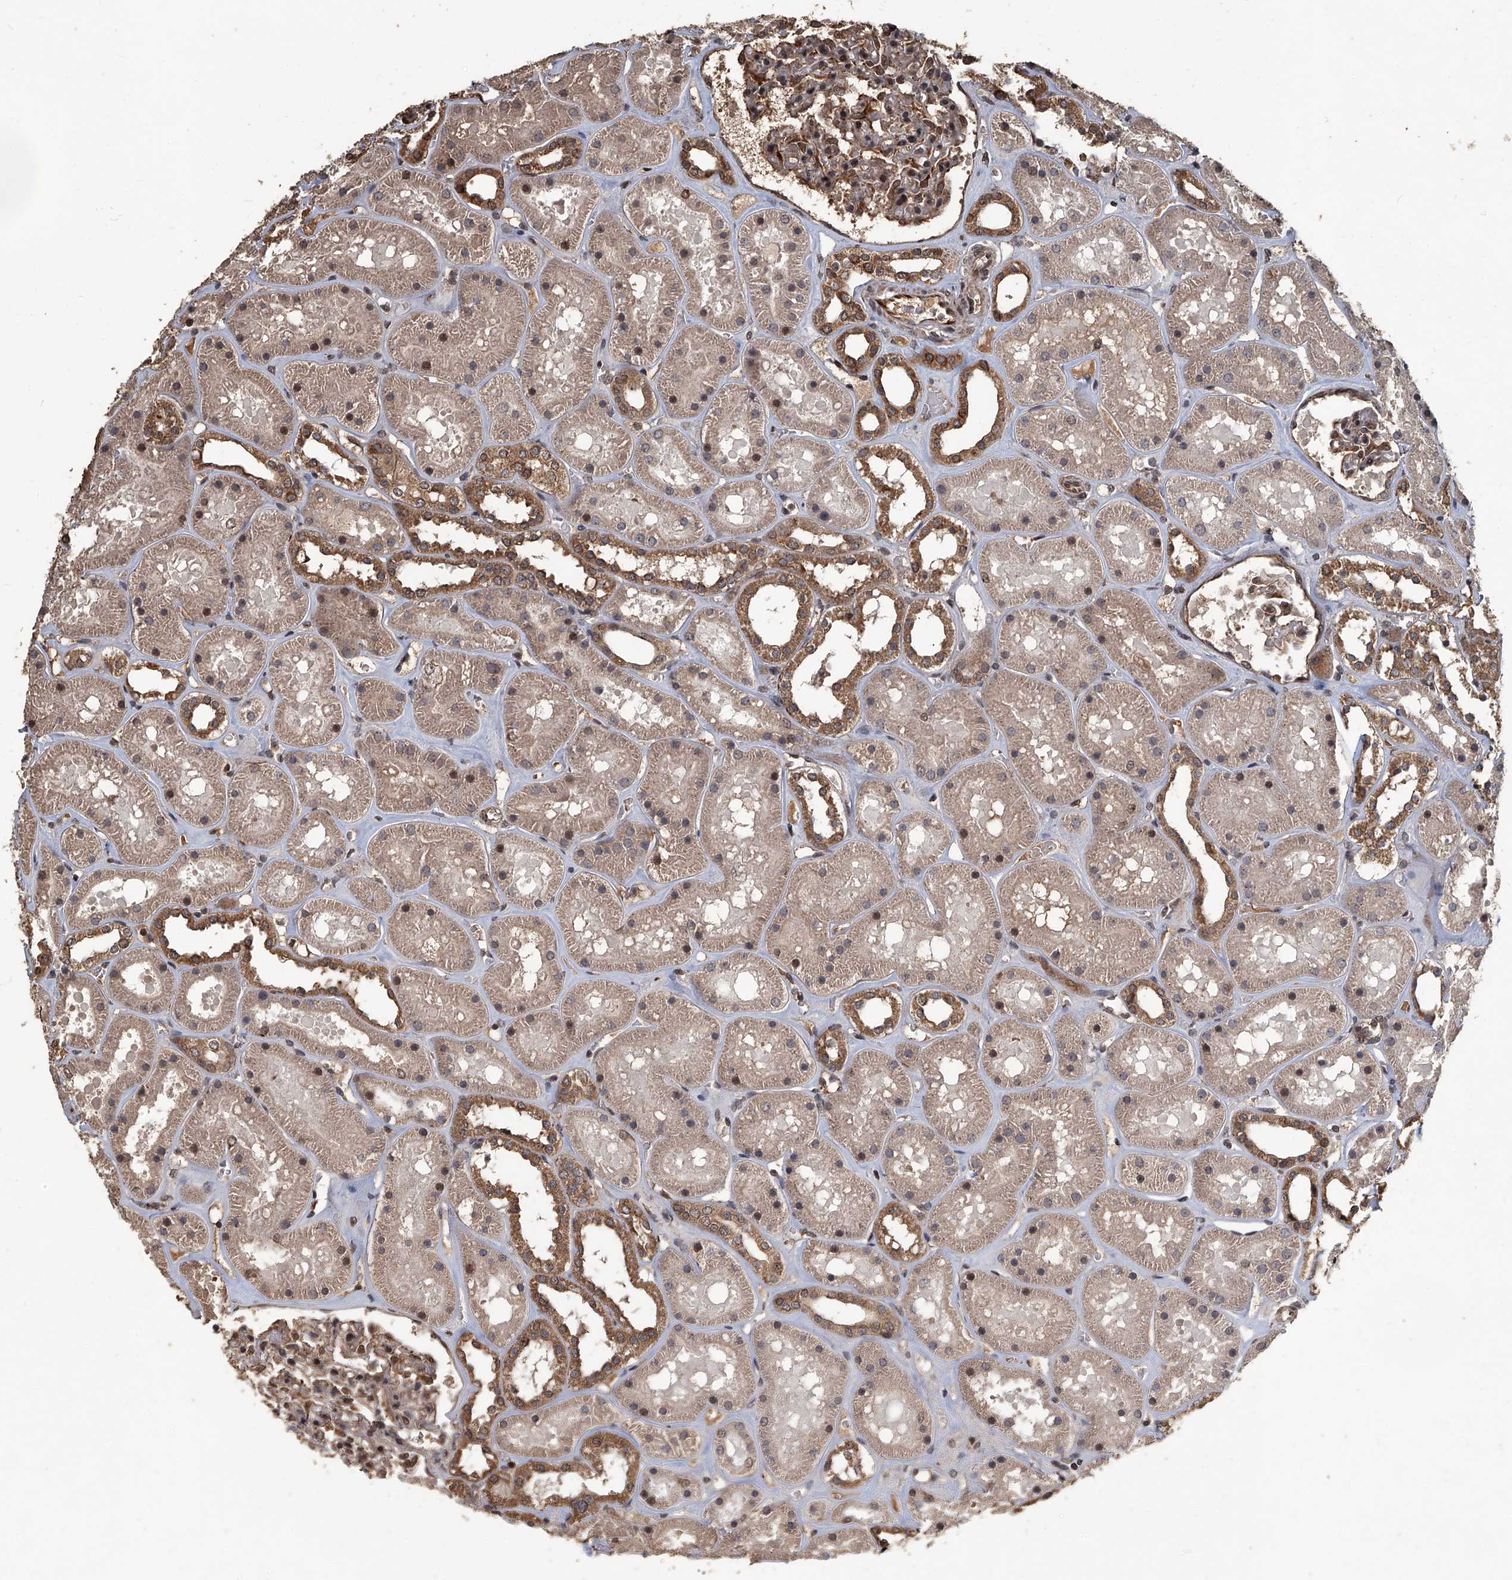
{"staining": {"intensity": "moderate", "quantity": ">75%", "location": "cytoplasmic/membranous,nuclear"}, "tissue": "kidney", "cell_type": "Cells in glomeruli", "image_type": "normal", "snomed": [{"axis": "morphology", "description": "Normal tissue, NOS"}, {"axis": "topography", "description": "Kidney"}], "caption": "Immunohistochemical staining of normal human kidney reveals medium levels of moderate cytoplasmic/membranous,nuclear positivity in about >75% of cells in glomeruli.", "gene": "GPR132", "patient": {"sex": "female", "age": 41}}